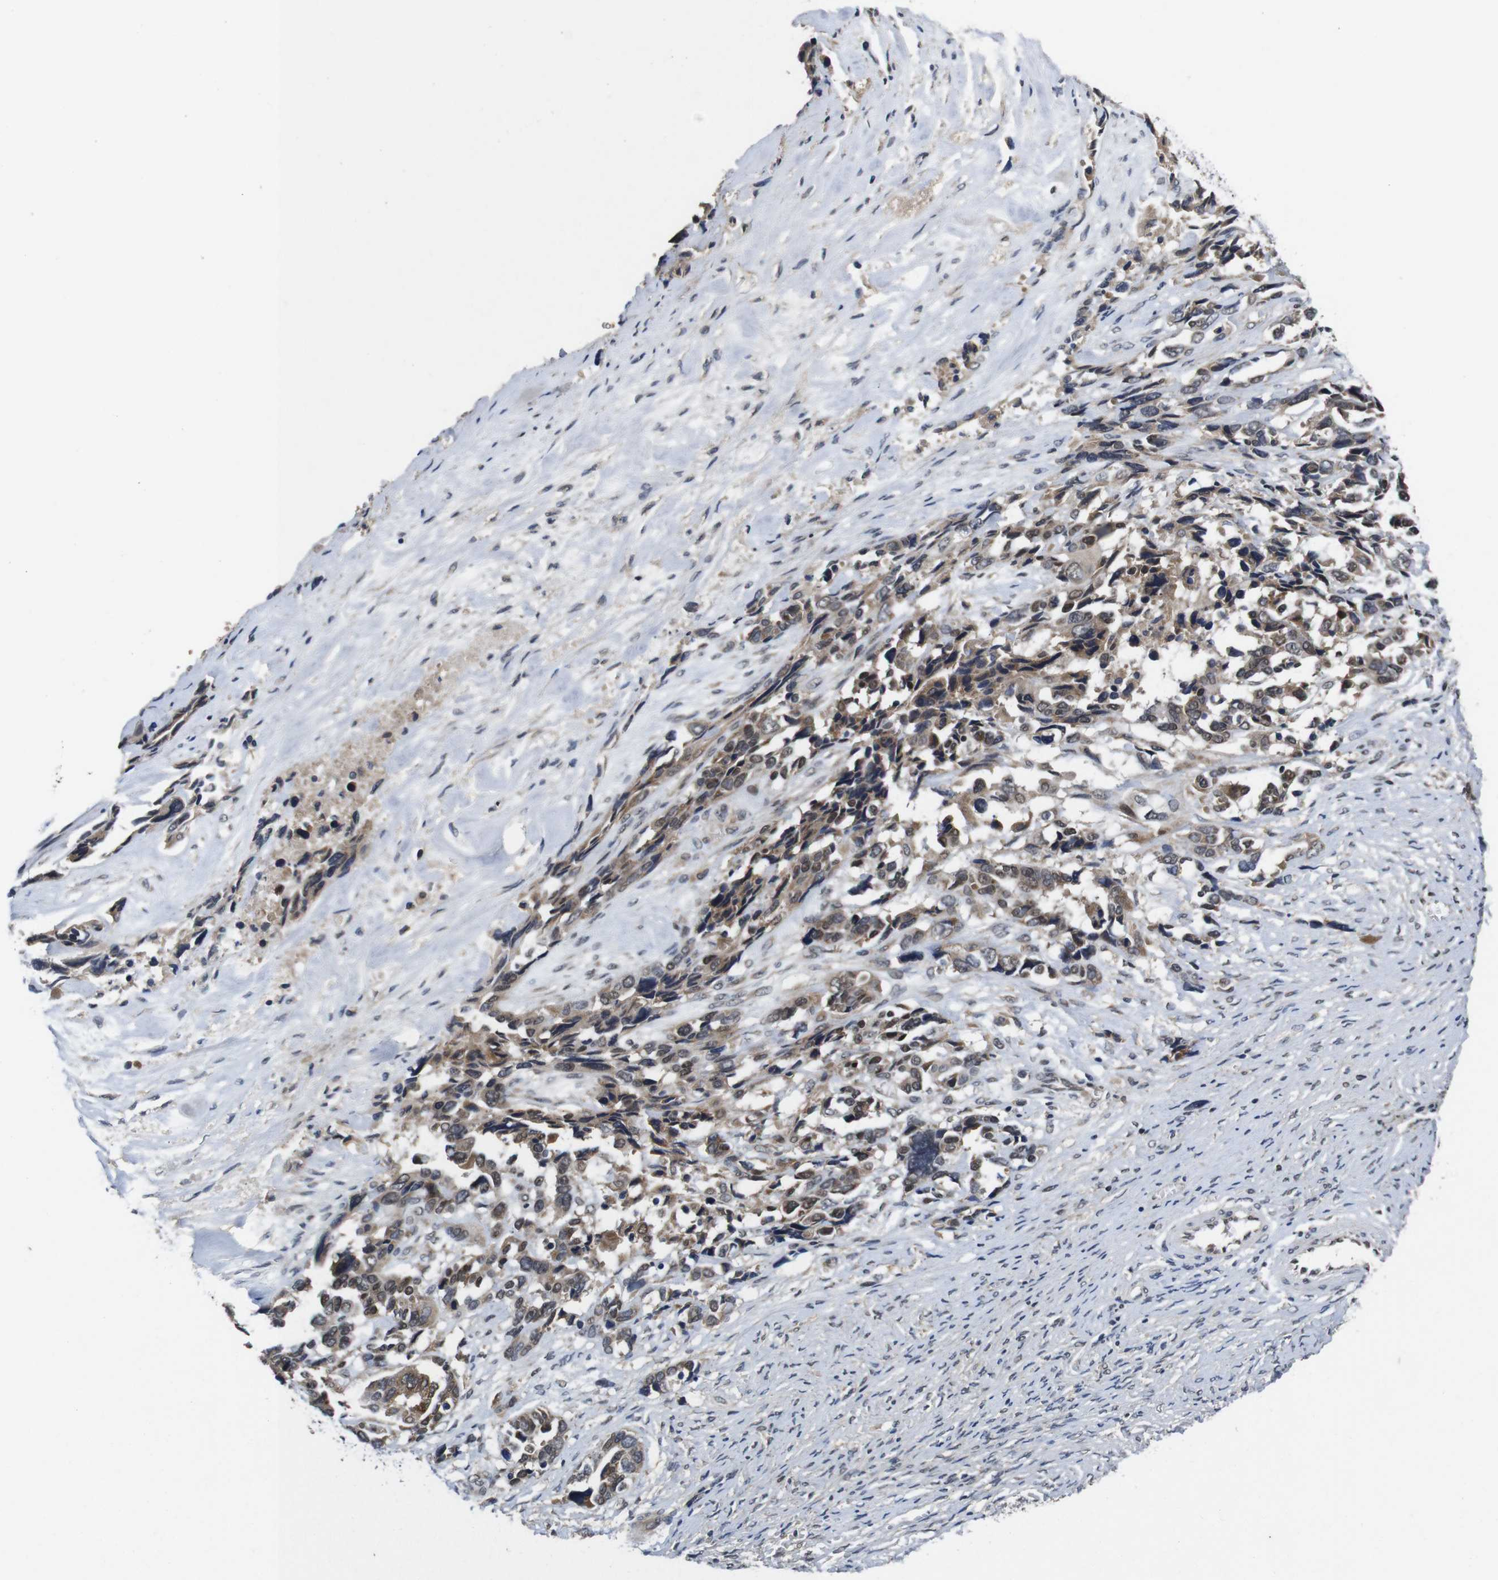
{"staining": {"intensity": "moderate", "quantity": ">75%", "location": "cytoplasmic/membranous,nuclear"}, "tissue": "ovarian cancer", "cell_type": "Tumor cells", "image_type": "cancer", "snomed": [{"axis": "morphology", "description": "Cystadenocarcinoma, serous, NOS"}, {"axis": "topography", "description": "Ovary"}], "caption": "IHC photomicrograph of neoplastic tissue: human serous cystadenocarcinoma (ovarian) stained using immunohistochemistry reveals medium levels of moderate protein expression localized specifically in the cytoplasmic/membranous and nuclear of tumor cells, appearing as a cytoplasmic/membranous and nuclear brown color.", "gene": "ZBTB46", "patient": {"sex": "female", "age": 44}}